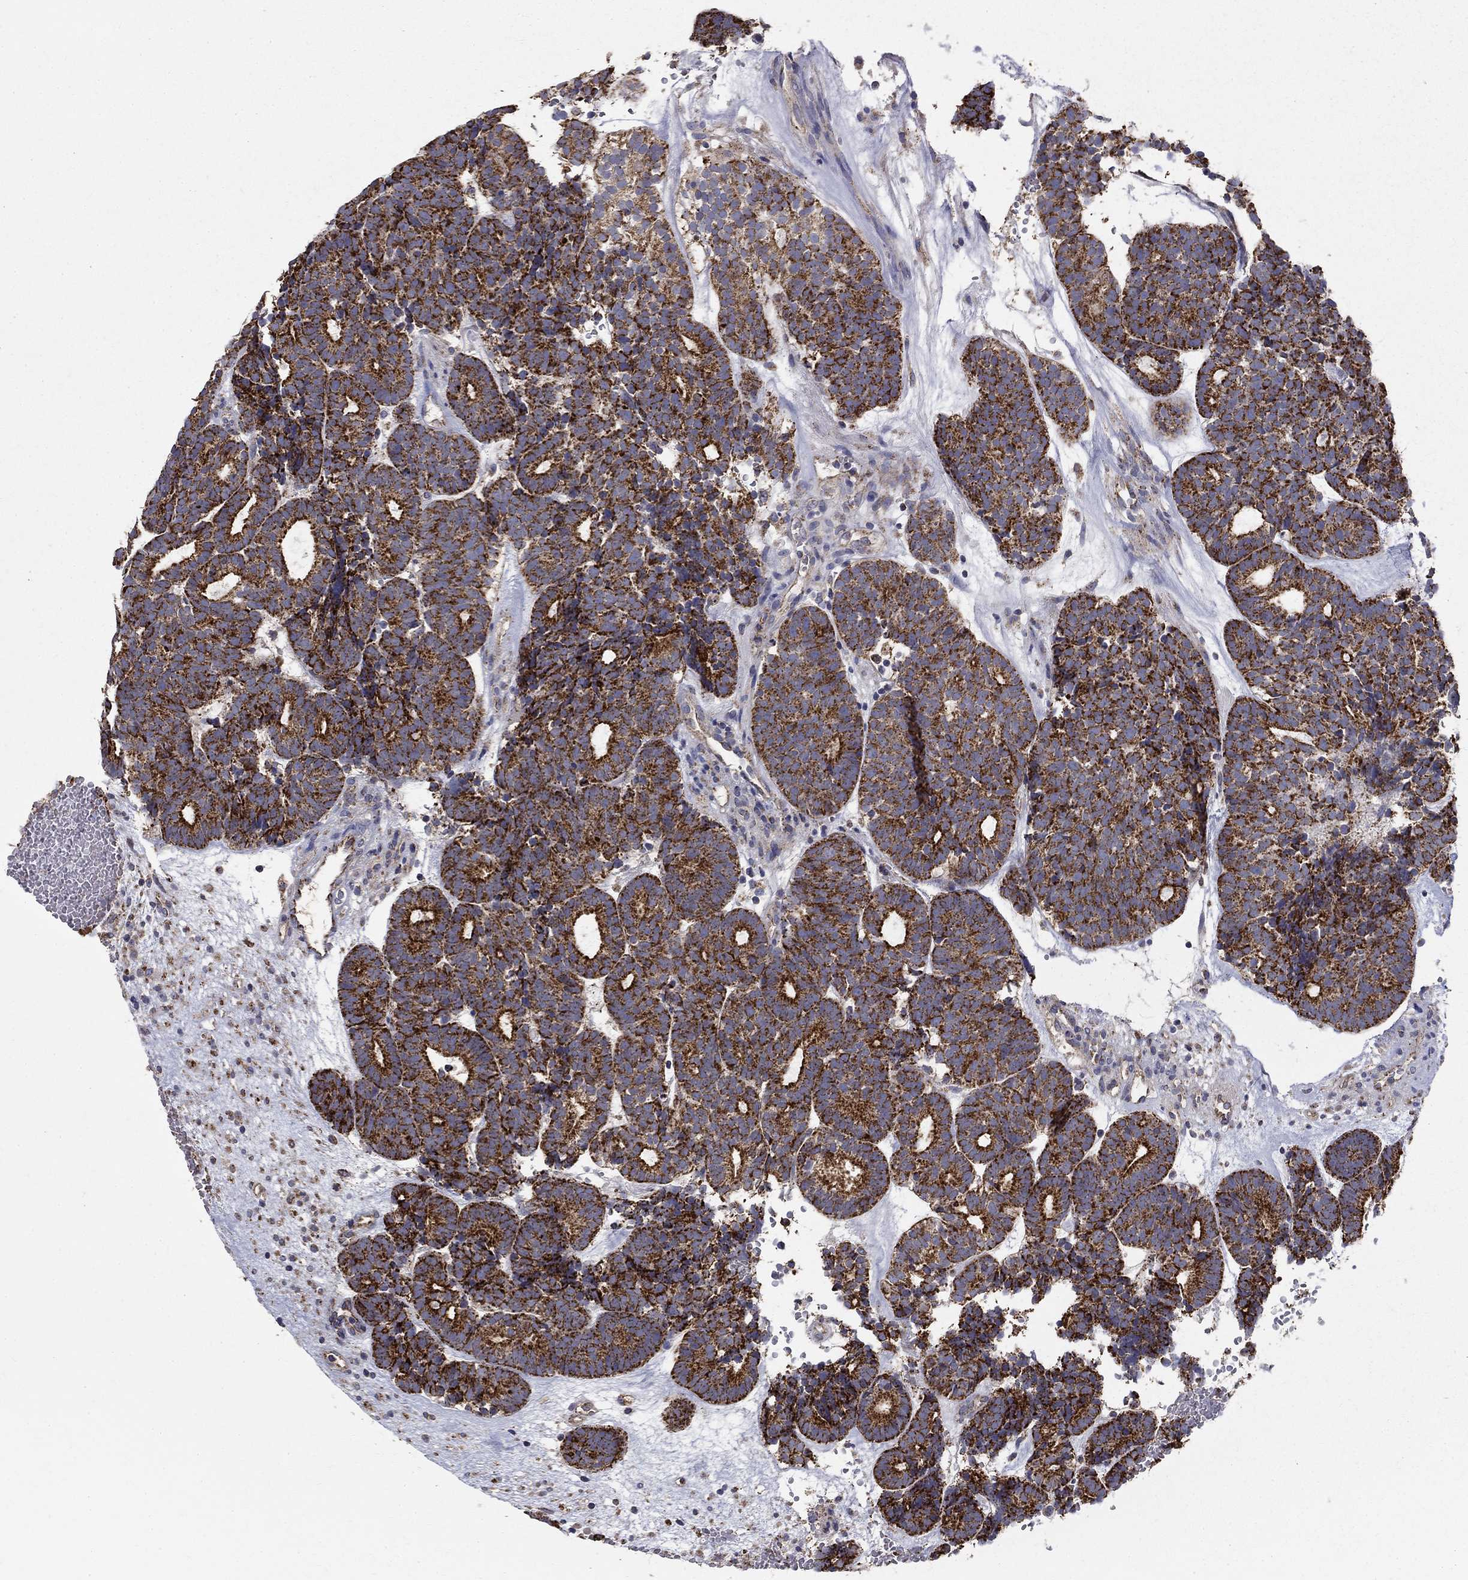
{"staining": {"intensity": "strong", "quantity": ">75%", "location": "cytoplasmic/membranous"}, "tissue": "head and neck cancer", "cell_type": "Tumor cells", "image_type": "cancer", "snomed": [{"axis": "morphology", "description": "Adenocarcinoma, NOS"}, {"axis": "topography", "description": "Head-Neck"}], "caption": "Immunohistochemistry staining of adenocarcinoma (head and neck), which demonstrates high levels of strong cytoplasmic/membranous staining in approximately >75% of tumor cells indicating strong cytoplasmic/membranous protein expression. The staining was performed using DAB (3,3'-diaminobenzidine) (brown) for protein detection and nuclei were counterstained in hematoxylin (blue).", "gene": "GCSH", "patient": {"sex": "female", "age": 81}}